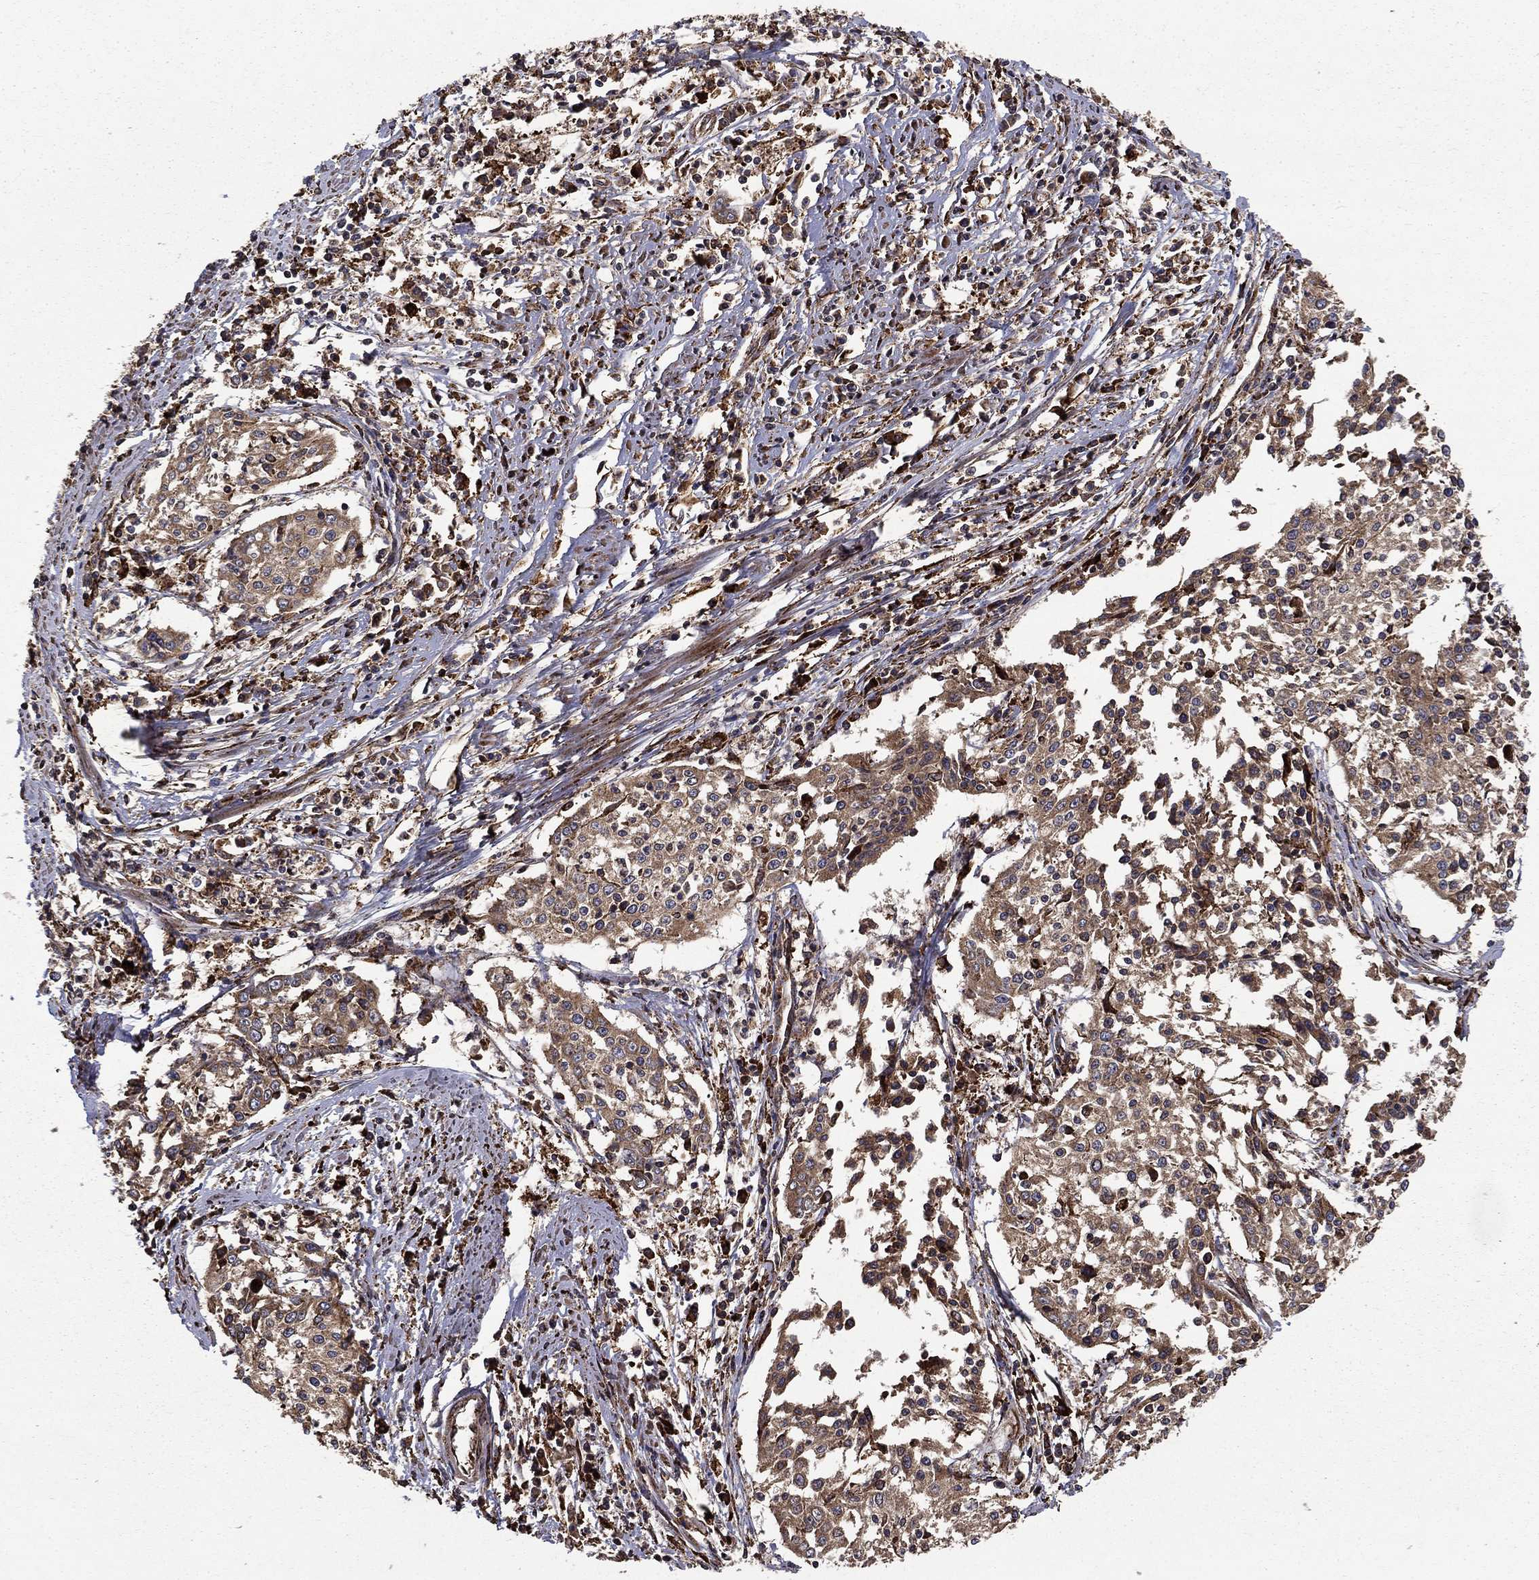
{"staining": {"intensity": "moderate", "quantity": "25%-75%", "location": "cytoplasmic/membranous"}, "tissue": "cervical cancer", "cell_type": "Tumor cells", "image_type": "cancer", "snomed": [{"axis": "morphology", "description": "Squamous cell carcinoma, NOS"}, {"axis": "topography", "description": "Cervix"}], "caption": "Immunohistochemistry (IHC) image of human cervical cancer (squamous cell carcinoma) stained for a protein (brown), which exhibits medium levels of moderate cytoplasmic/membranous staining in approximately 25%-75% of tumor cells.", "gene": "BABAM2", "patient": {"sex": "female", "age": 41}}